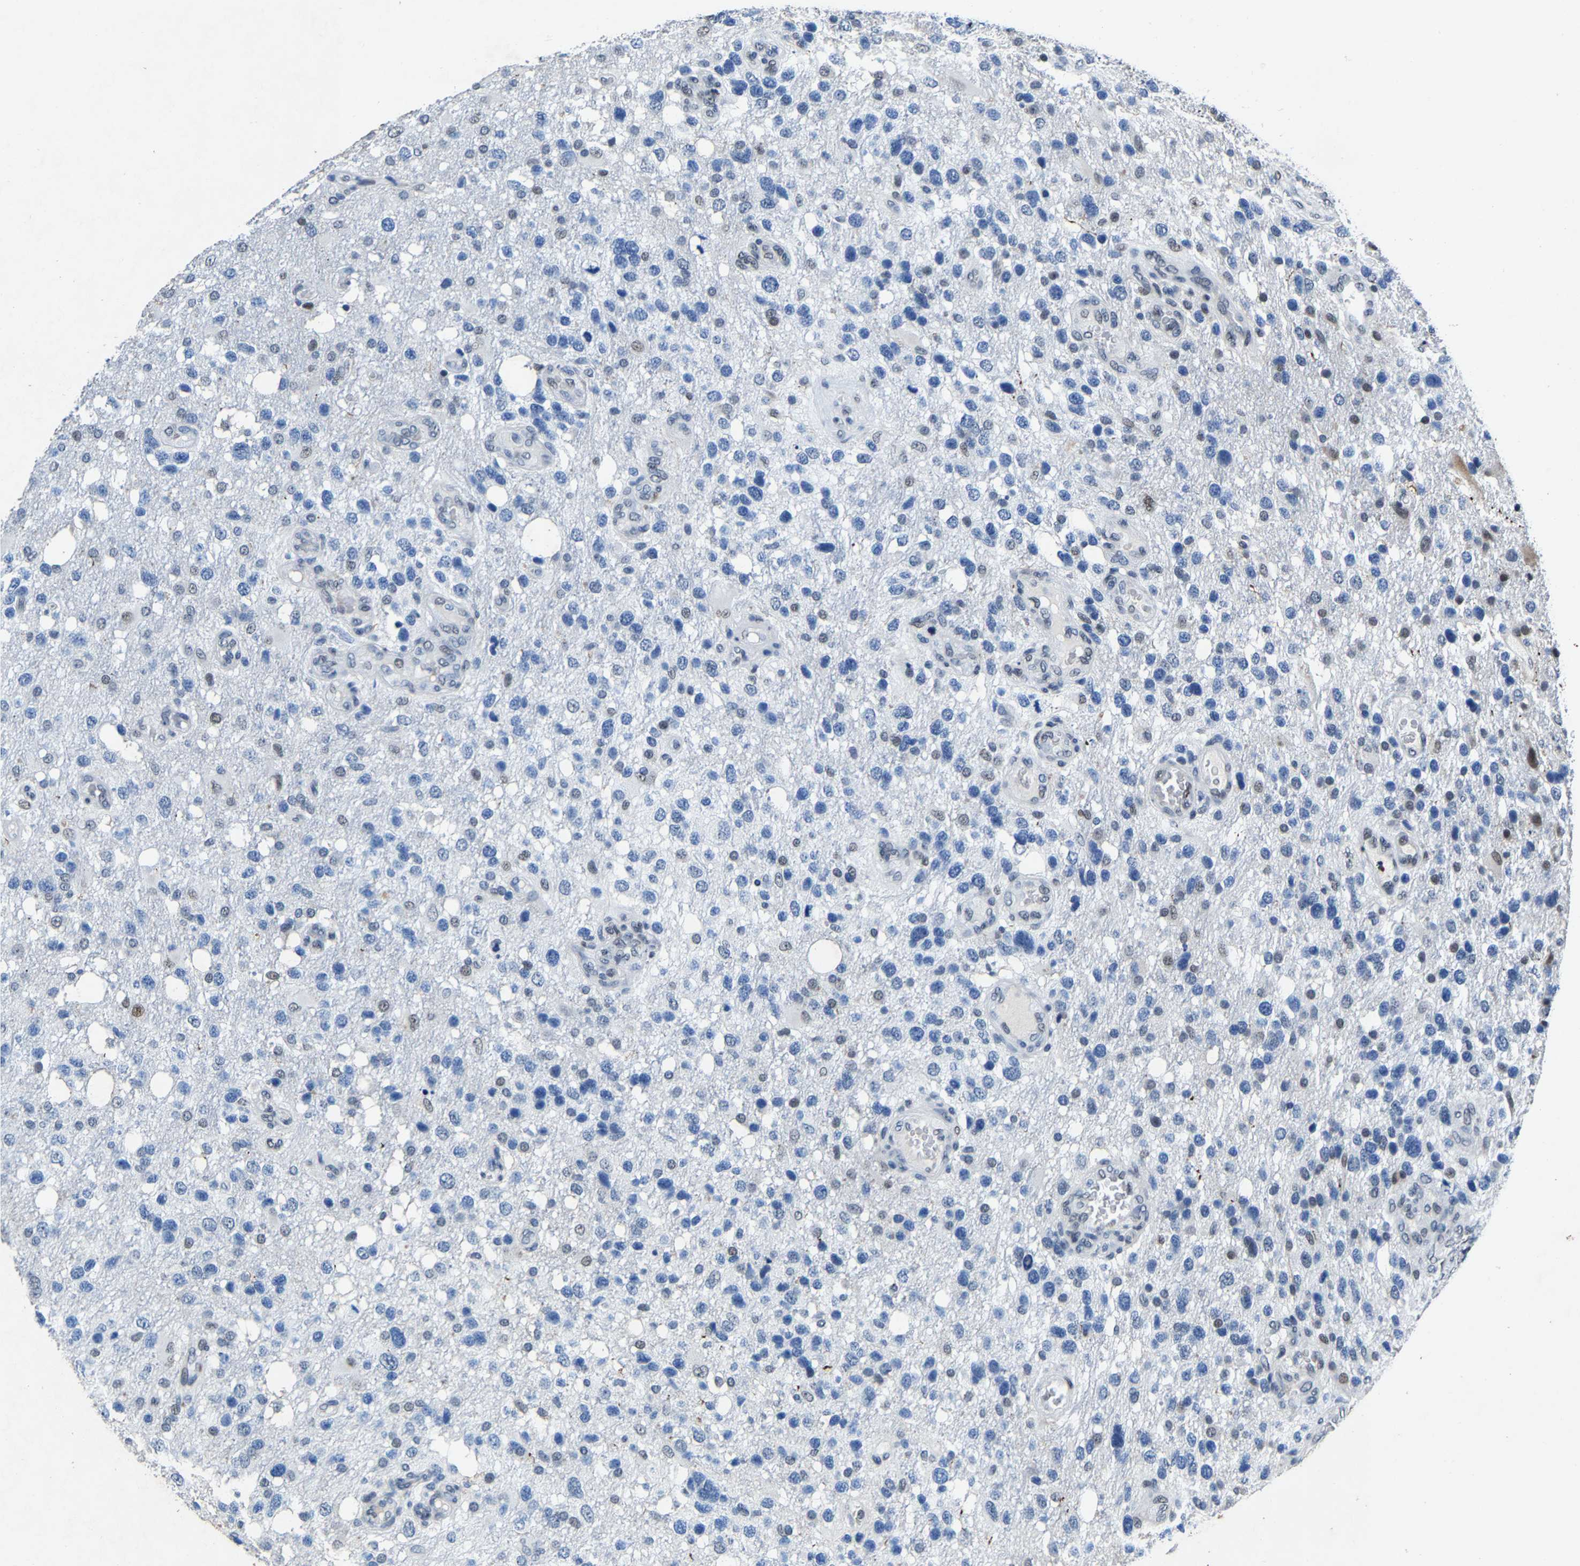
{"staining": {"intensity": "weak", "quantity": "<25%", "location": "nuclear"}, "tissue": "glioma", "cell_type": "Tumor cells", "image_type": "cancer", "snomed": [{"axis": "morphology", "description": "Glioma, malignant, High grade"}, {"axis": "topography", "description": "Brain"}], "caption": "This is a photomicrograph of immunohistochemistry staining of glioma, which shows no positivity in tumor cells.", "gene": "UBN2", "patient": {"sex": "female", "age": 58}}